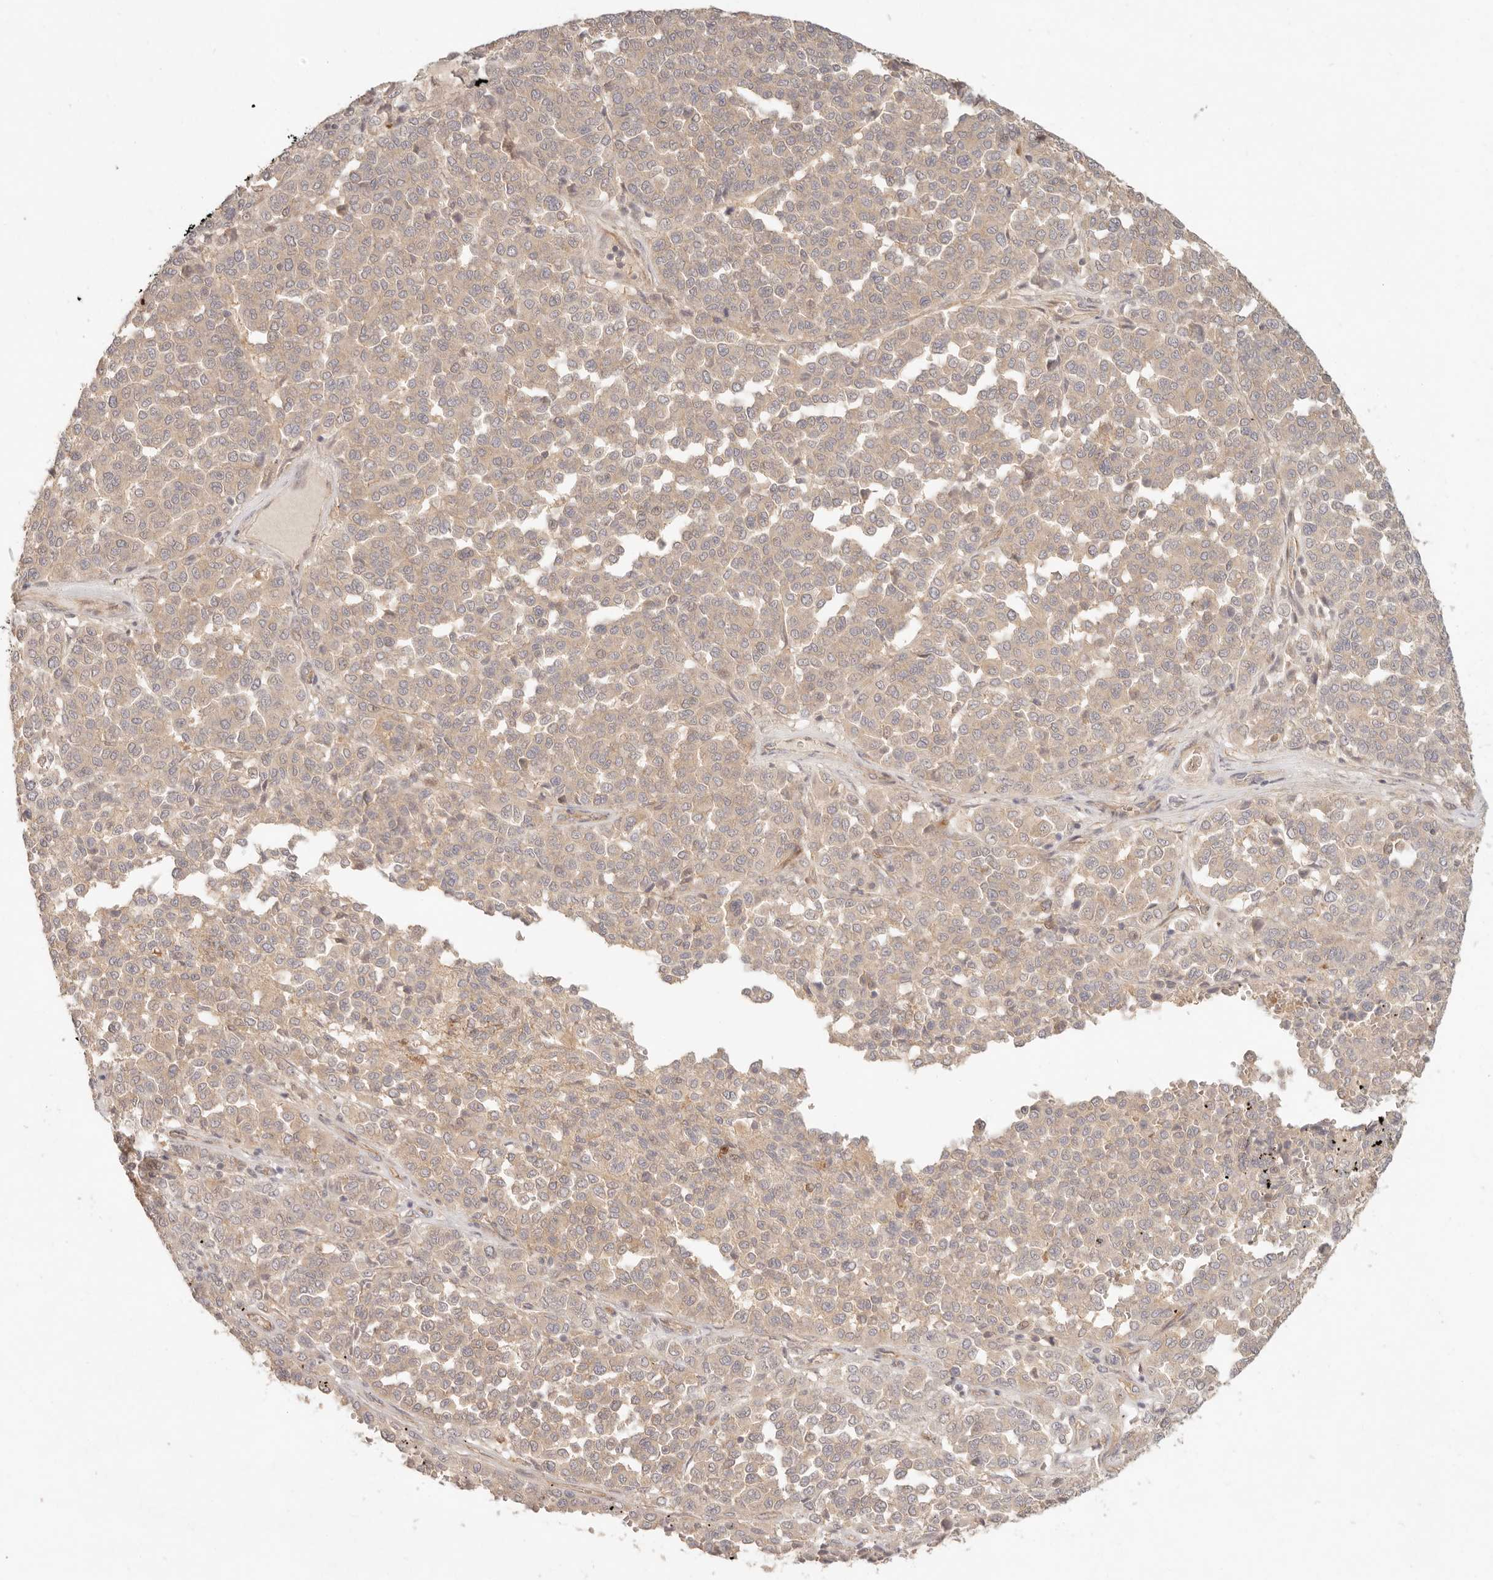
{"staining": {"intensity": "weak", "quantity": ">75%", "location": "cytoplasmic/membranous"}, "tissue": "melanoma", "cell_type": "Tumor cells", "image_type": "cancer", "snomed": [{"axis": "morphology", "description": "Malignant melanoma, Metastatic site"}, {"axis": "topography", "description": "Pancreas"}], "caption": "High-magnification brightfield microscopy of malignant melanoma (metastatic site) stained with DAB (3,3'-diaminobenzidine) (brown) and counterstained with hematoxylin (blue). tumor cells exhibit weak cytoplasmic/membranous staining is present in about>75% of cells. Nuclei are stained in blue.", "gene": "PPP1R3B", "patient": {"sex": "female", "age": 30}}